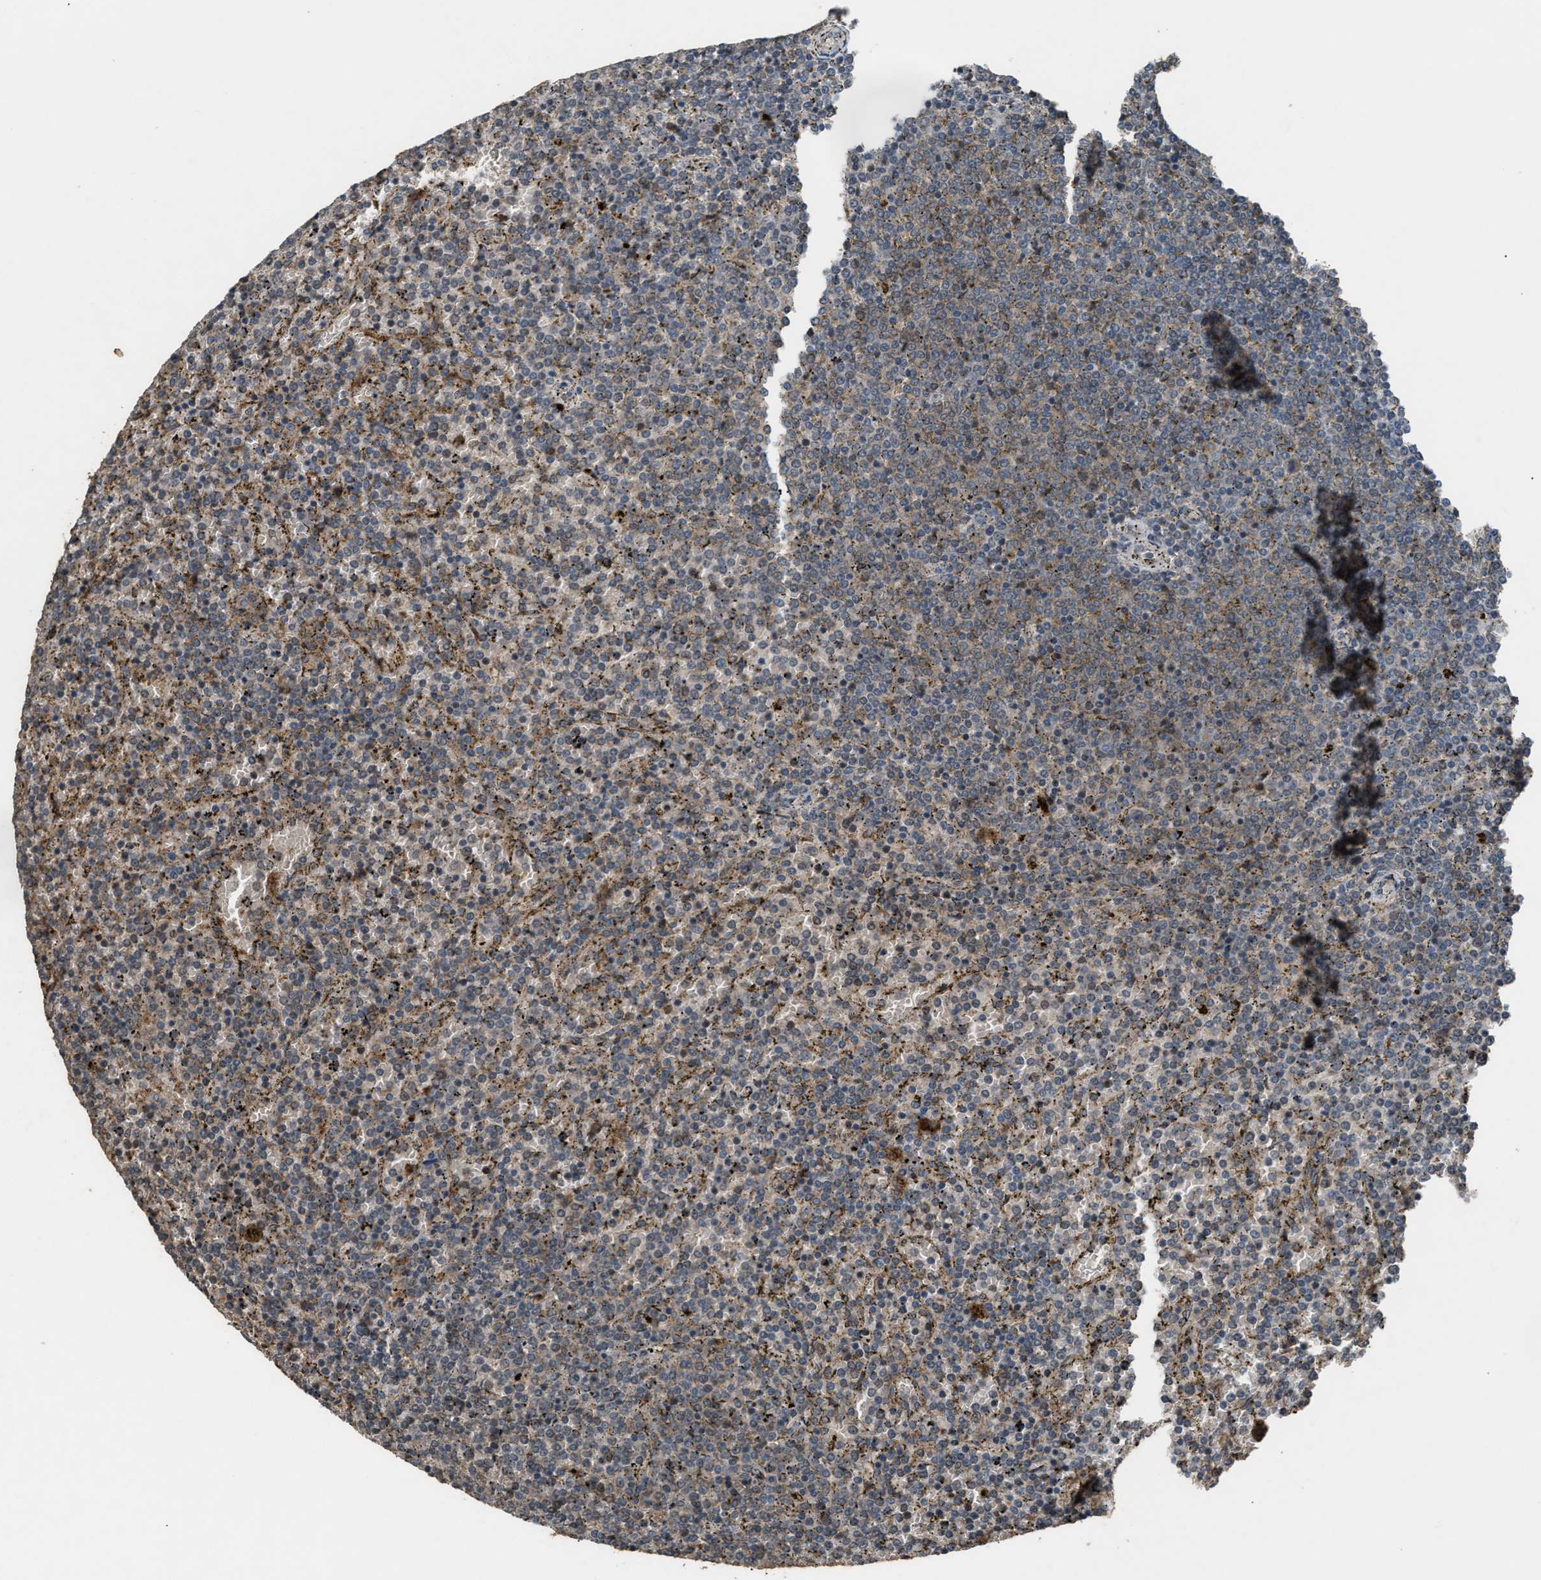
{"staining": {"intensity": "weak", "quantity": "25%-75%", "location": "cytoplasmic/membranous"}, "tissue": "lymphoma", "cell_type": "Tumor cells", "image_type": "cancer", "snomed": [{"axis": "morphology", "description": "Malignant lymphoma, non-Hodgkin's type, Low grade"}, {"axis": "topography", "description": "Spleen"}], "caption": "There is low levels of weak cytoplasmic/membranous expression in tumor cells of low-grade malignant lymphoma, non-Hodgkin's type, as demonstrated by immunohistochemical staining (brown color).", "gene": "PSMD1", "patient": {"sex": "female", "age": 77}}